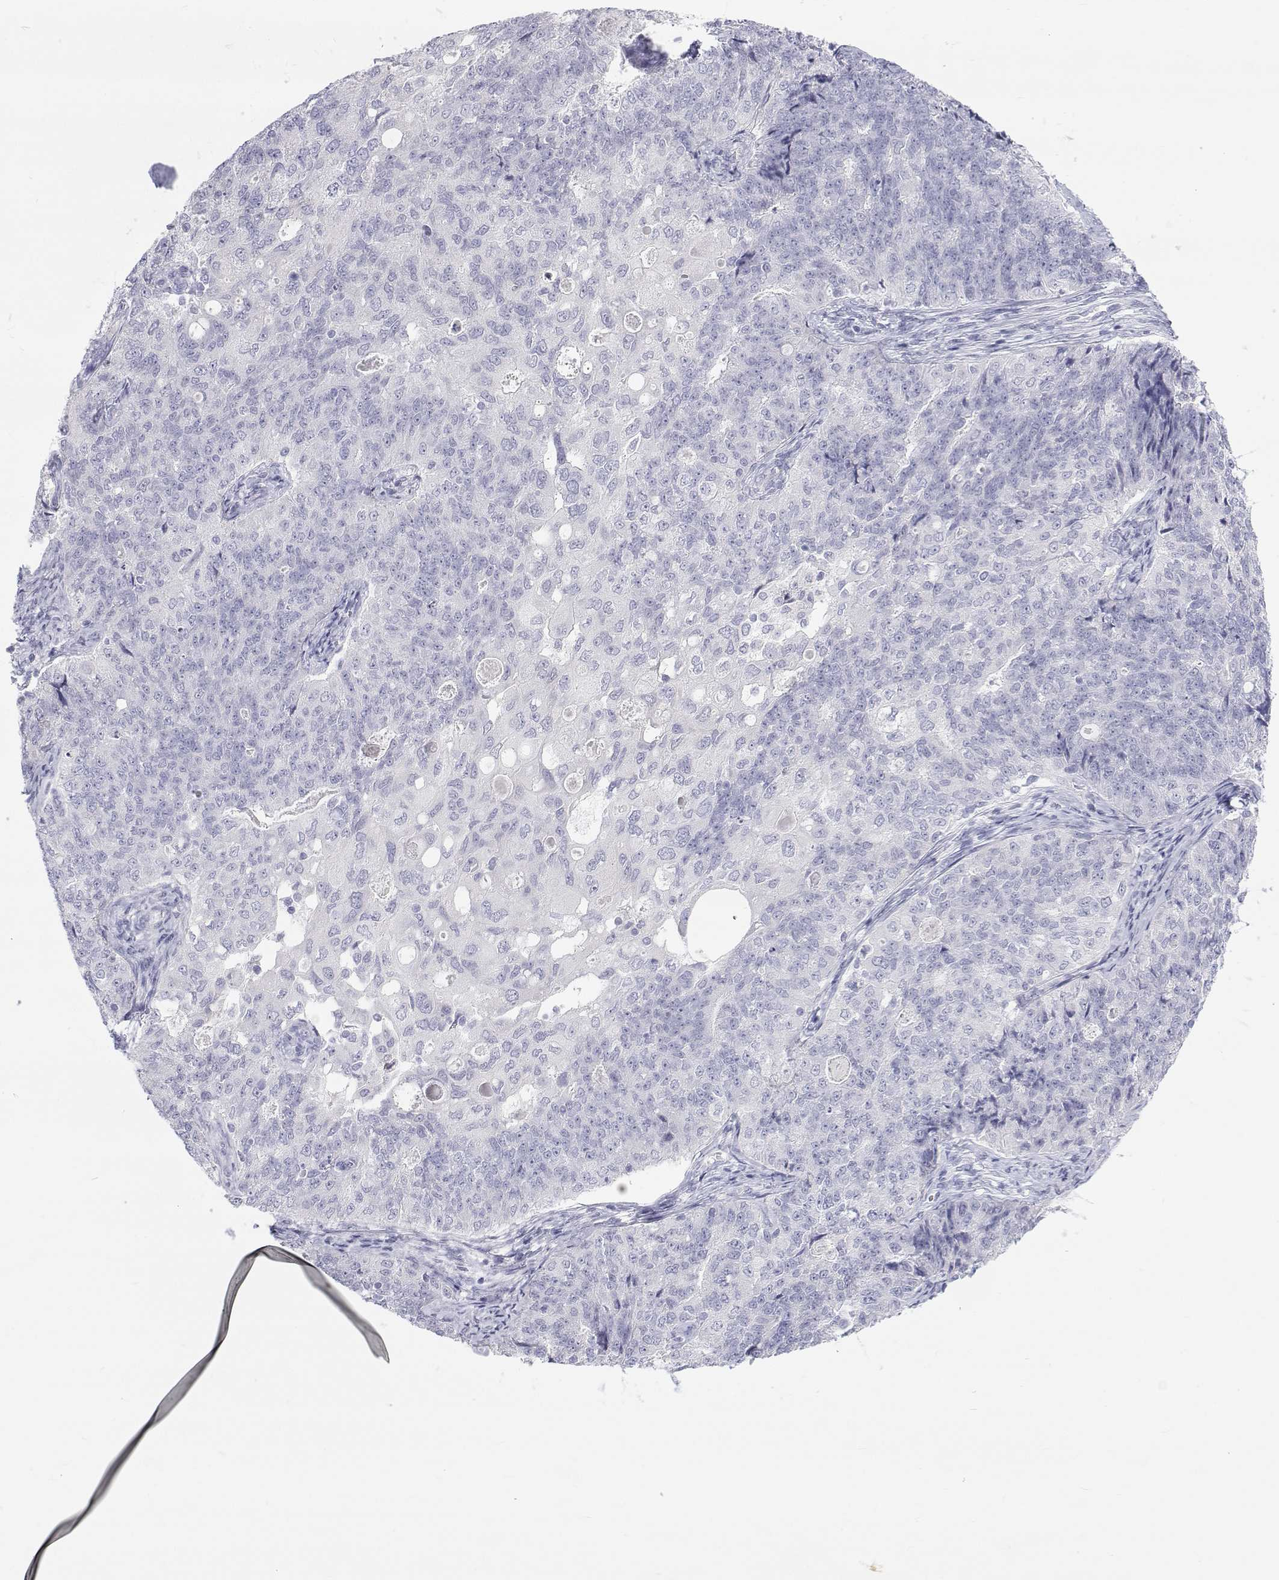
{"staining": {"intensity": "negative", "quantity": "none", "location": "none"}, "tissue": "endometrial cancer", "cell_type": "Tumor cells", "image_type": "cancer", "snomed": [{"axis": "morphology", "description": "Adenocarcinoma, NOS"}, {"axis": "topography", "description": "Endometrium"}], "caption": "Tumor cells are negative for protein expression in human endometrial cancer (adenocarcinoma). (DAB immunohistochemistry (IHC) with hematoxylin counter stain).", "gene": "TTN", "patient": {"sex": "female", "age": 43}}